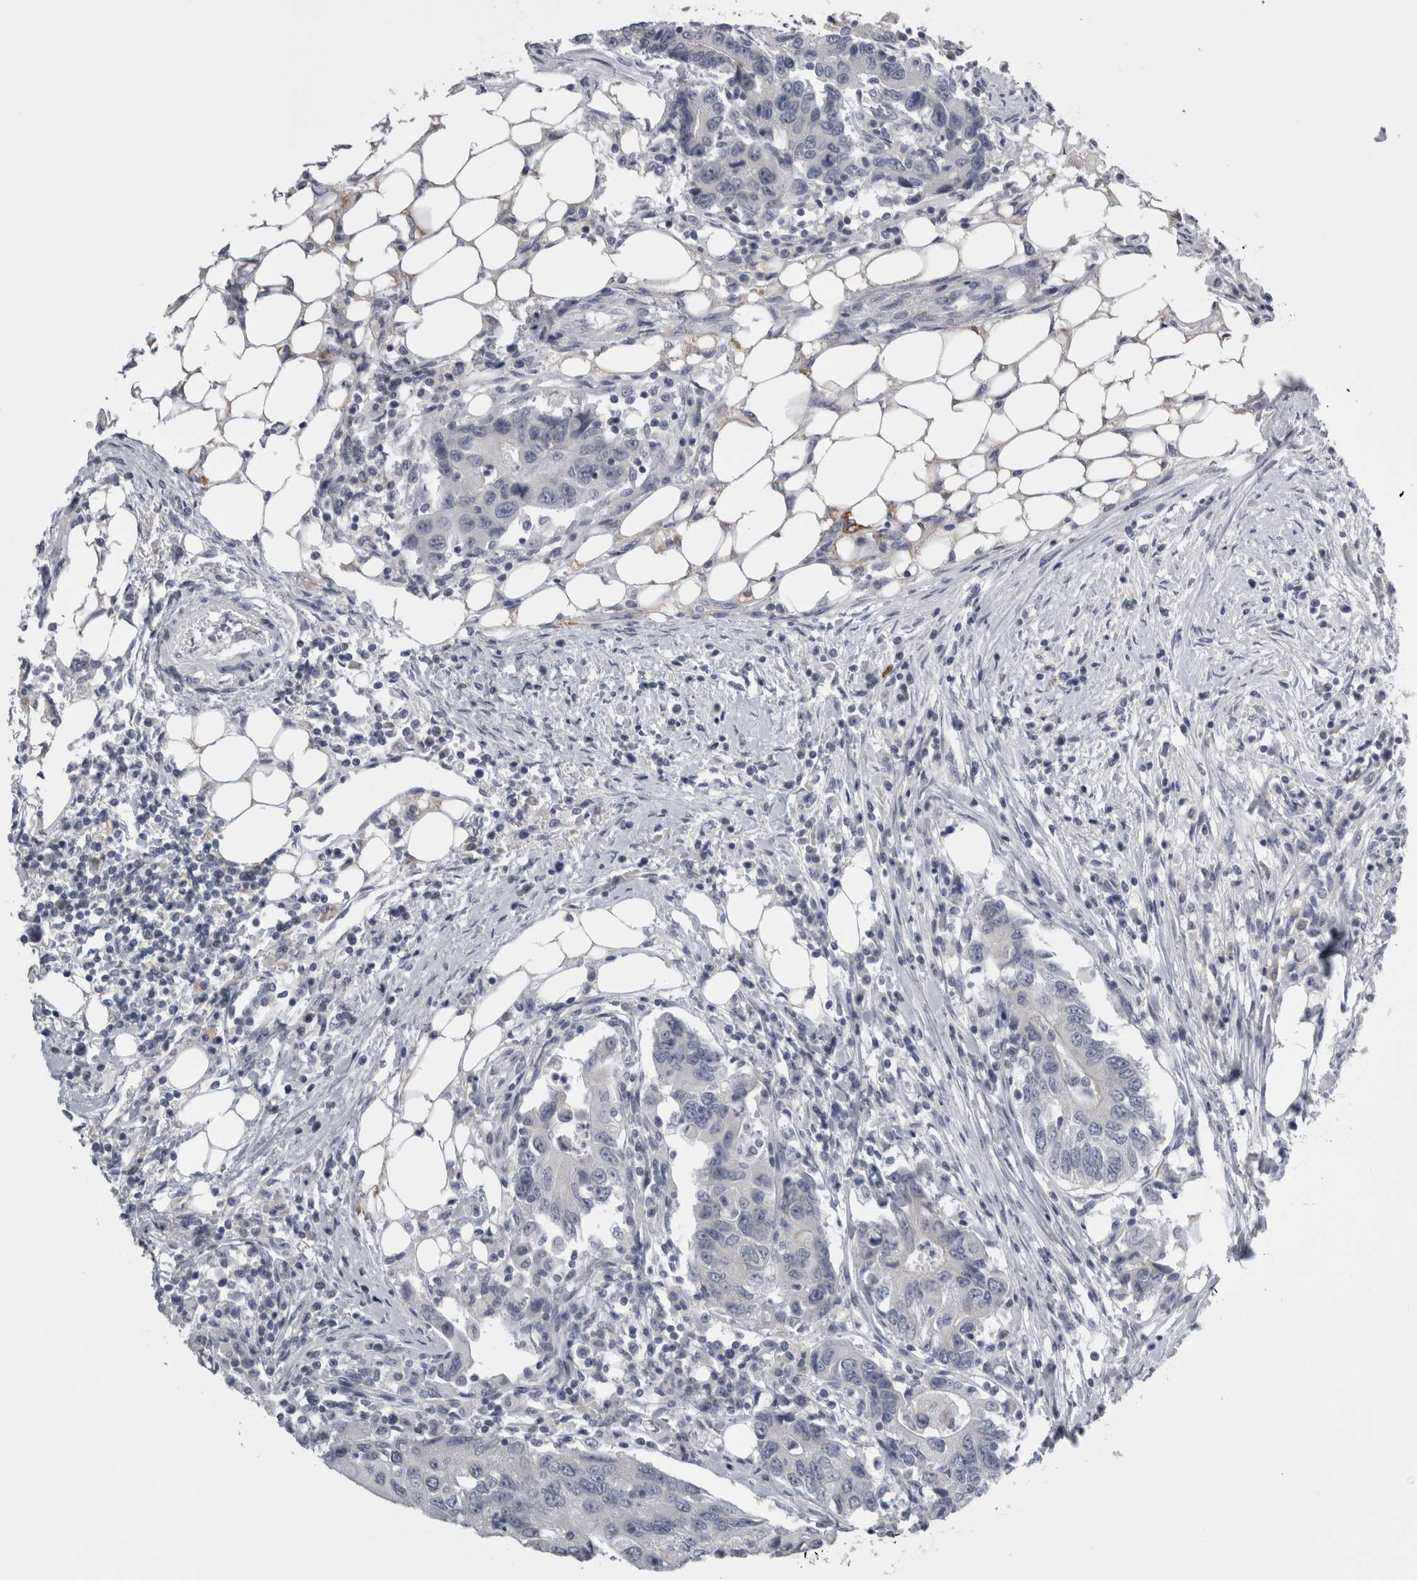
{"staining": {"intensity": "negative", "quantity": "none", "location": "none"}, "tissue": "colorectal cancer", "cell_type": "Tumor cells", "image_type": "cancer", "snomed": [{"axis": "morphology", "description": "Adenocarcinoma, NOS"}, {"axis": "topography", "description": "Colon"}], "caption": "The immunohistochemistry (IHC) histopathology image has no significant expression in tumor cells of colorectal cancer (adenocarcinoma) tissue.", "gene": "TCAP", "patient": {"sex": "female", "age": 77}}